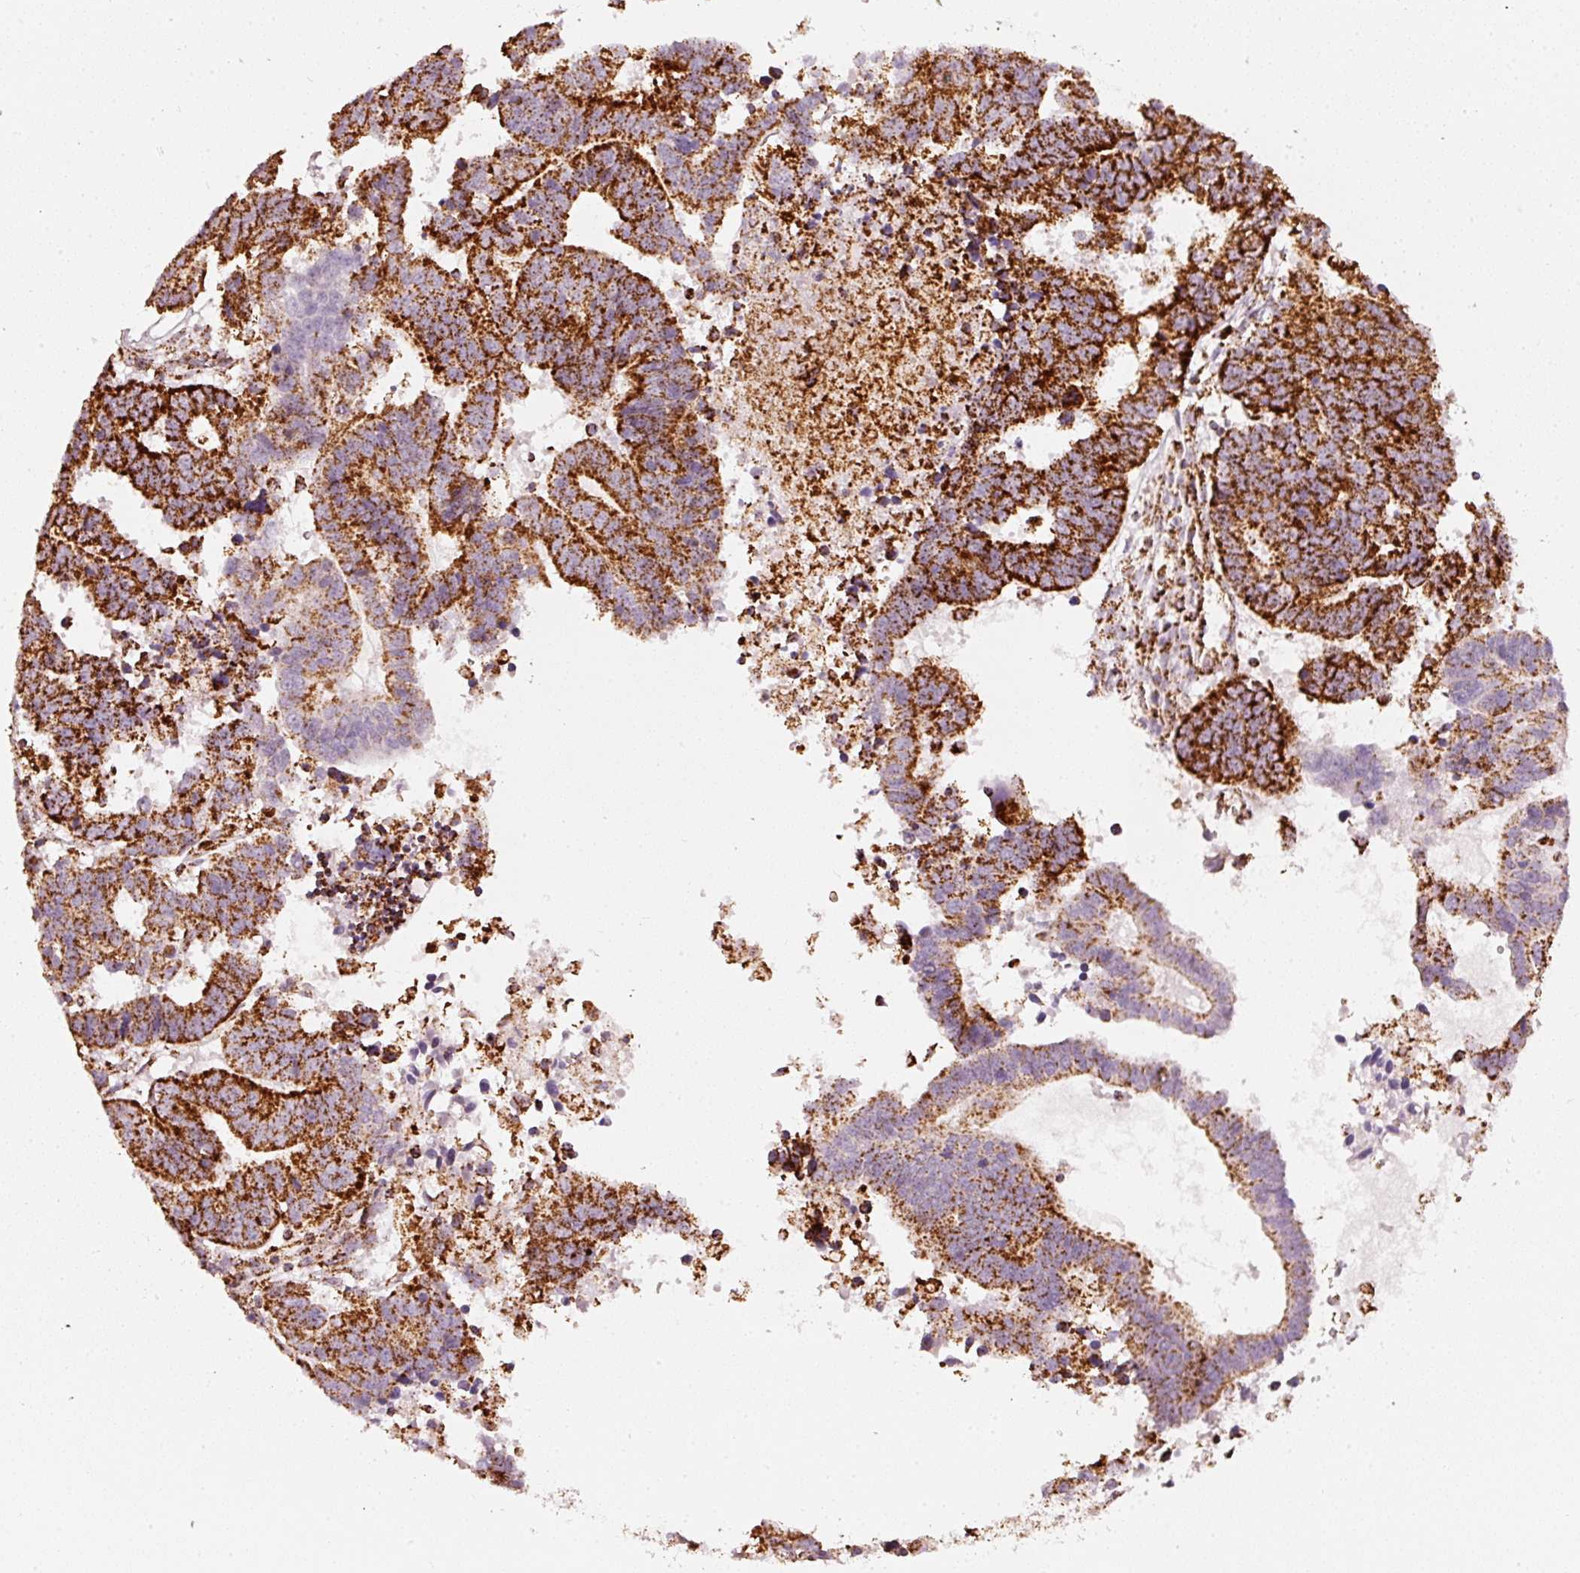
{"staining": {"intensity": "strong", "quantity": ">75%", "location": "cytoplasmic/membranous"}, "tissue": "ovarian cancer", "cell_type": "Tumor cells", "image_type": "cancer", "snomed": [{"axis": "morphology", "description": "Carcinoma, endometroid"}, {"axis": "morphology", "description": "Cystadenocarcinoma, serous, NOS"}, {"axis": "topography", "description": "Ovary"}], "caption": "High-magnification brightfield microscopy of ovarian serous cystadenocarcinoma stained with DAB (brown) and counterstained with hematoxylin (blue). tumor cells exhibit strong cytoplasmic/membranous expression is identified in about>75% of cells.", "gene": "UQCRC1", "patient": {"sex": "female", "age": 45}}